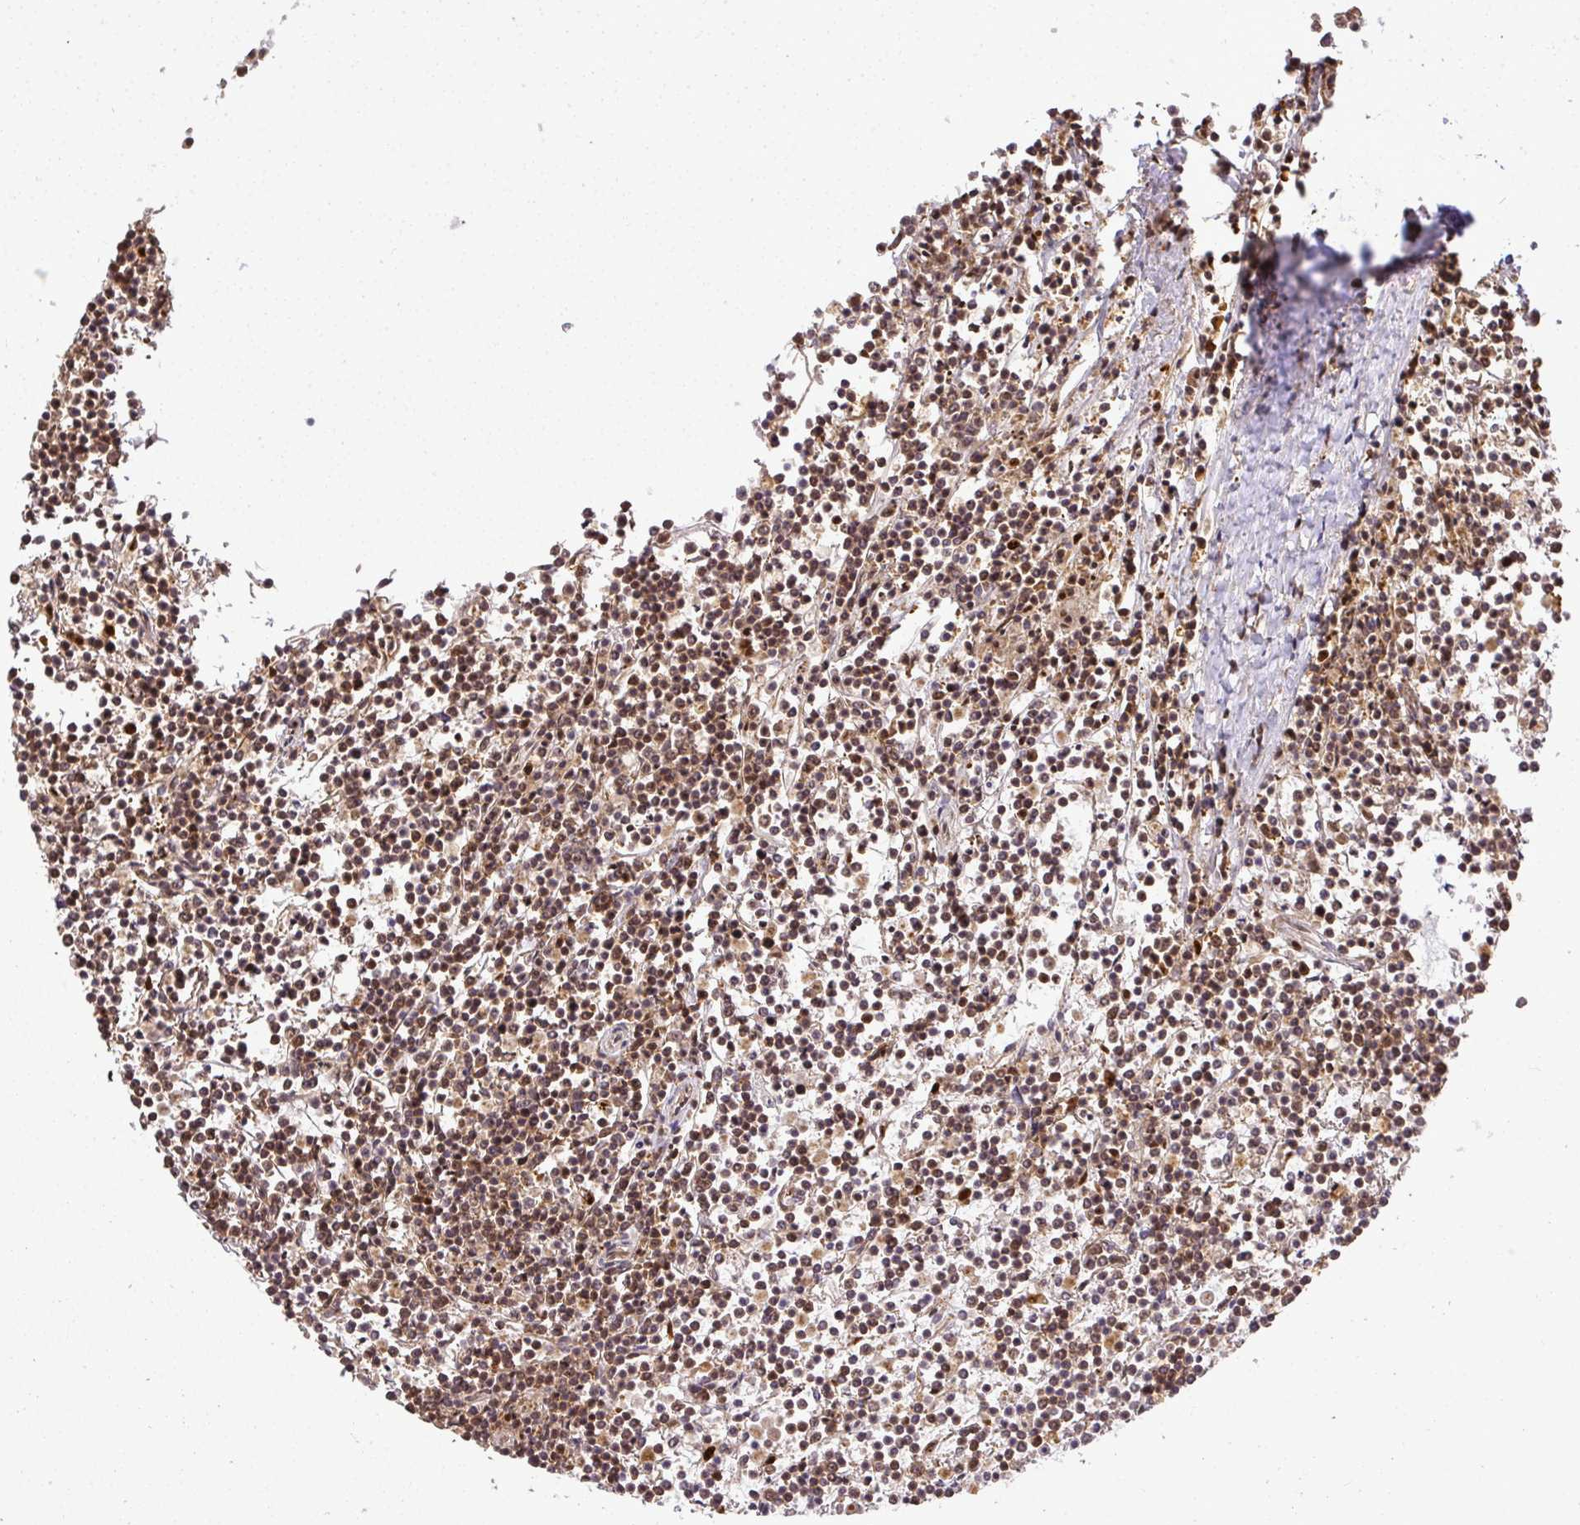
{"staining": {"intensity": "moderate", "quantity": ">75%", "location": "nuclear"}, "tissue": "lymphoma", "cell_type": "Tumor cells", "image_type": "cancer", "snomed": [{"axis": "morphology", "description": "Malignant lymphoma, non-Hodgkin's type, Low grade"}, {"axis": "topography", "description": "Spleen"}], "caption": "Immunohistochemical staining of low-grade malignant lymphoma, non-Hodgkin's type shows moderate nuclear protein staining in about >75% of tumor cells.", "gene": "U2AF1", "patient": {"sex": "female", "age": 19}}